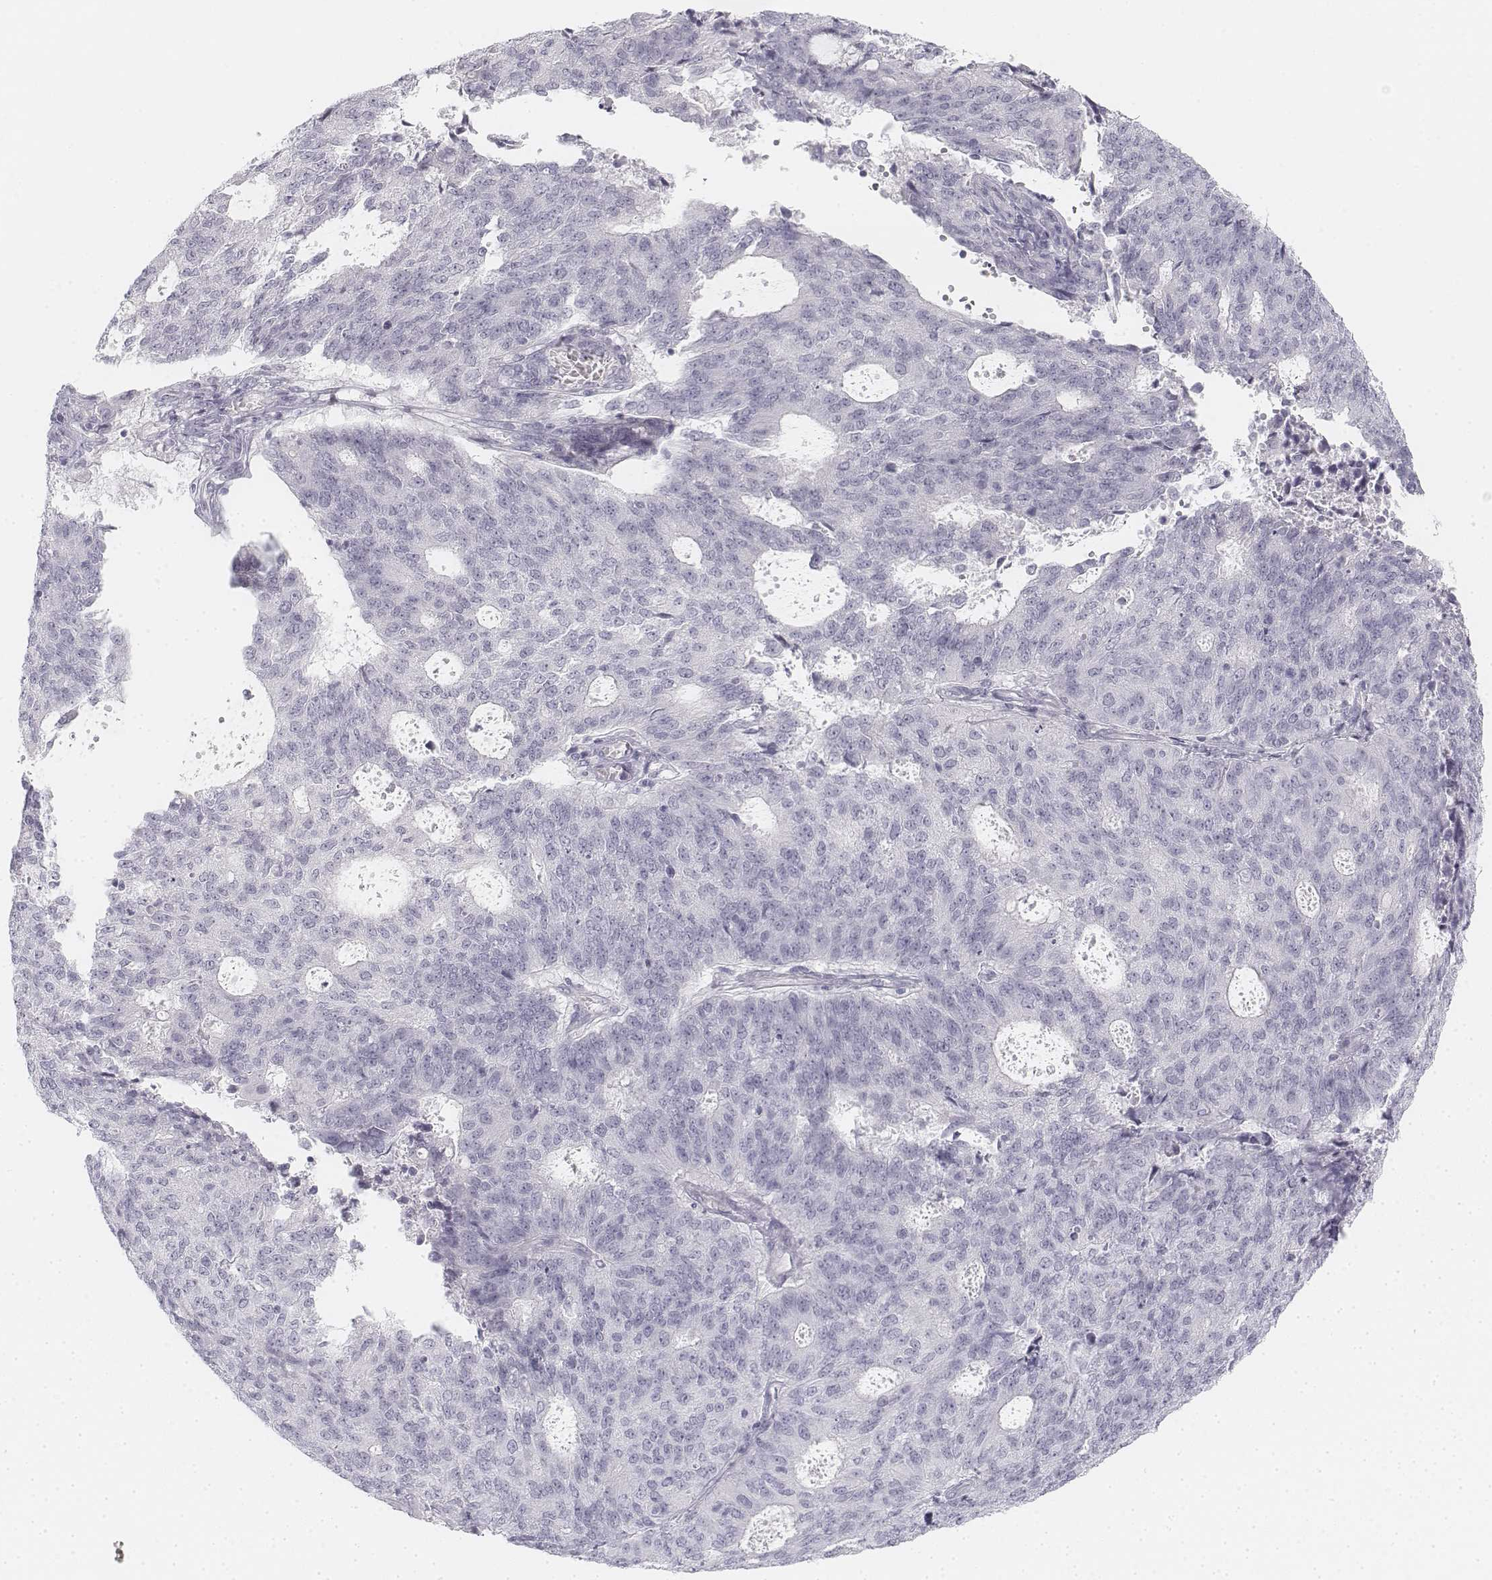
{"staining": {"intensity": "negative", "quantity": "none", "location": "none"}, "tissue": "endometrial cancer", "cell_type": "Tumor cells", "image_type": "cancer", "snomed": [{"axis": "morphology", "description": "Adenocarcinoma, NOS"}, {"axis": "topography", "description": "Endometrium"}], "caption": "Tumor cells show no significant protein expression in endometrial cancer (adenocarcinoma).", "gene": "KRT25", "patient": {"sex": "female", "age": 82}}